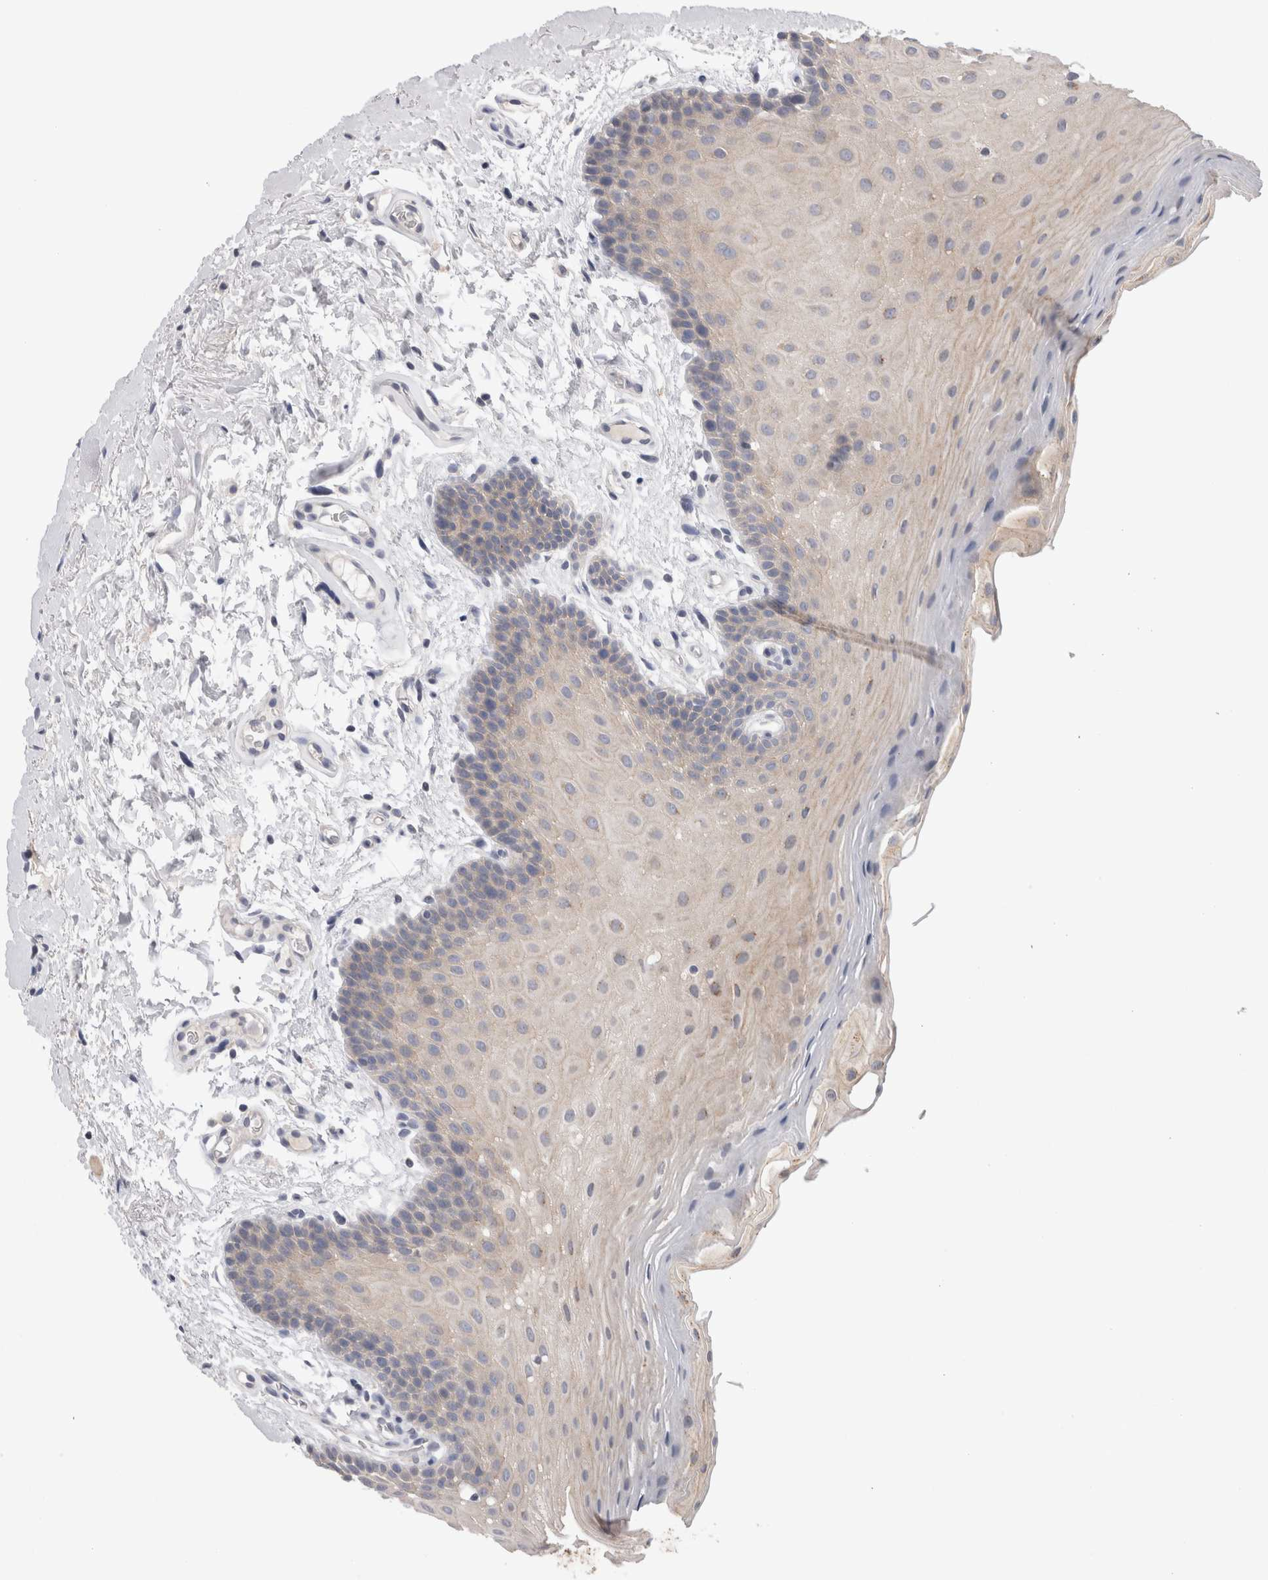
{"staining": {"intensity": "weak", "quantity": "<25%", "location": "cytoplasmic/membranous"}, "tissue": "oral mucosa", "cell_type": "Squamous epithelial cells", "image_type": "normal", "snomed": [{"axis": "morphology", "description": "Normal tissue, NOS"}, {"axis": "topography", "description": "Oral tissue"}], "caption": "High power microscopy photomicrograph of an IHC micrograph of unremarkable oral mucosa, revealing no significant staining in squamous epithelial cells. (DAB immunohistochemistry with hematoxylin counter stain).", "gene": "OTOR", "patient": {"sex": "male", "age": 62}}